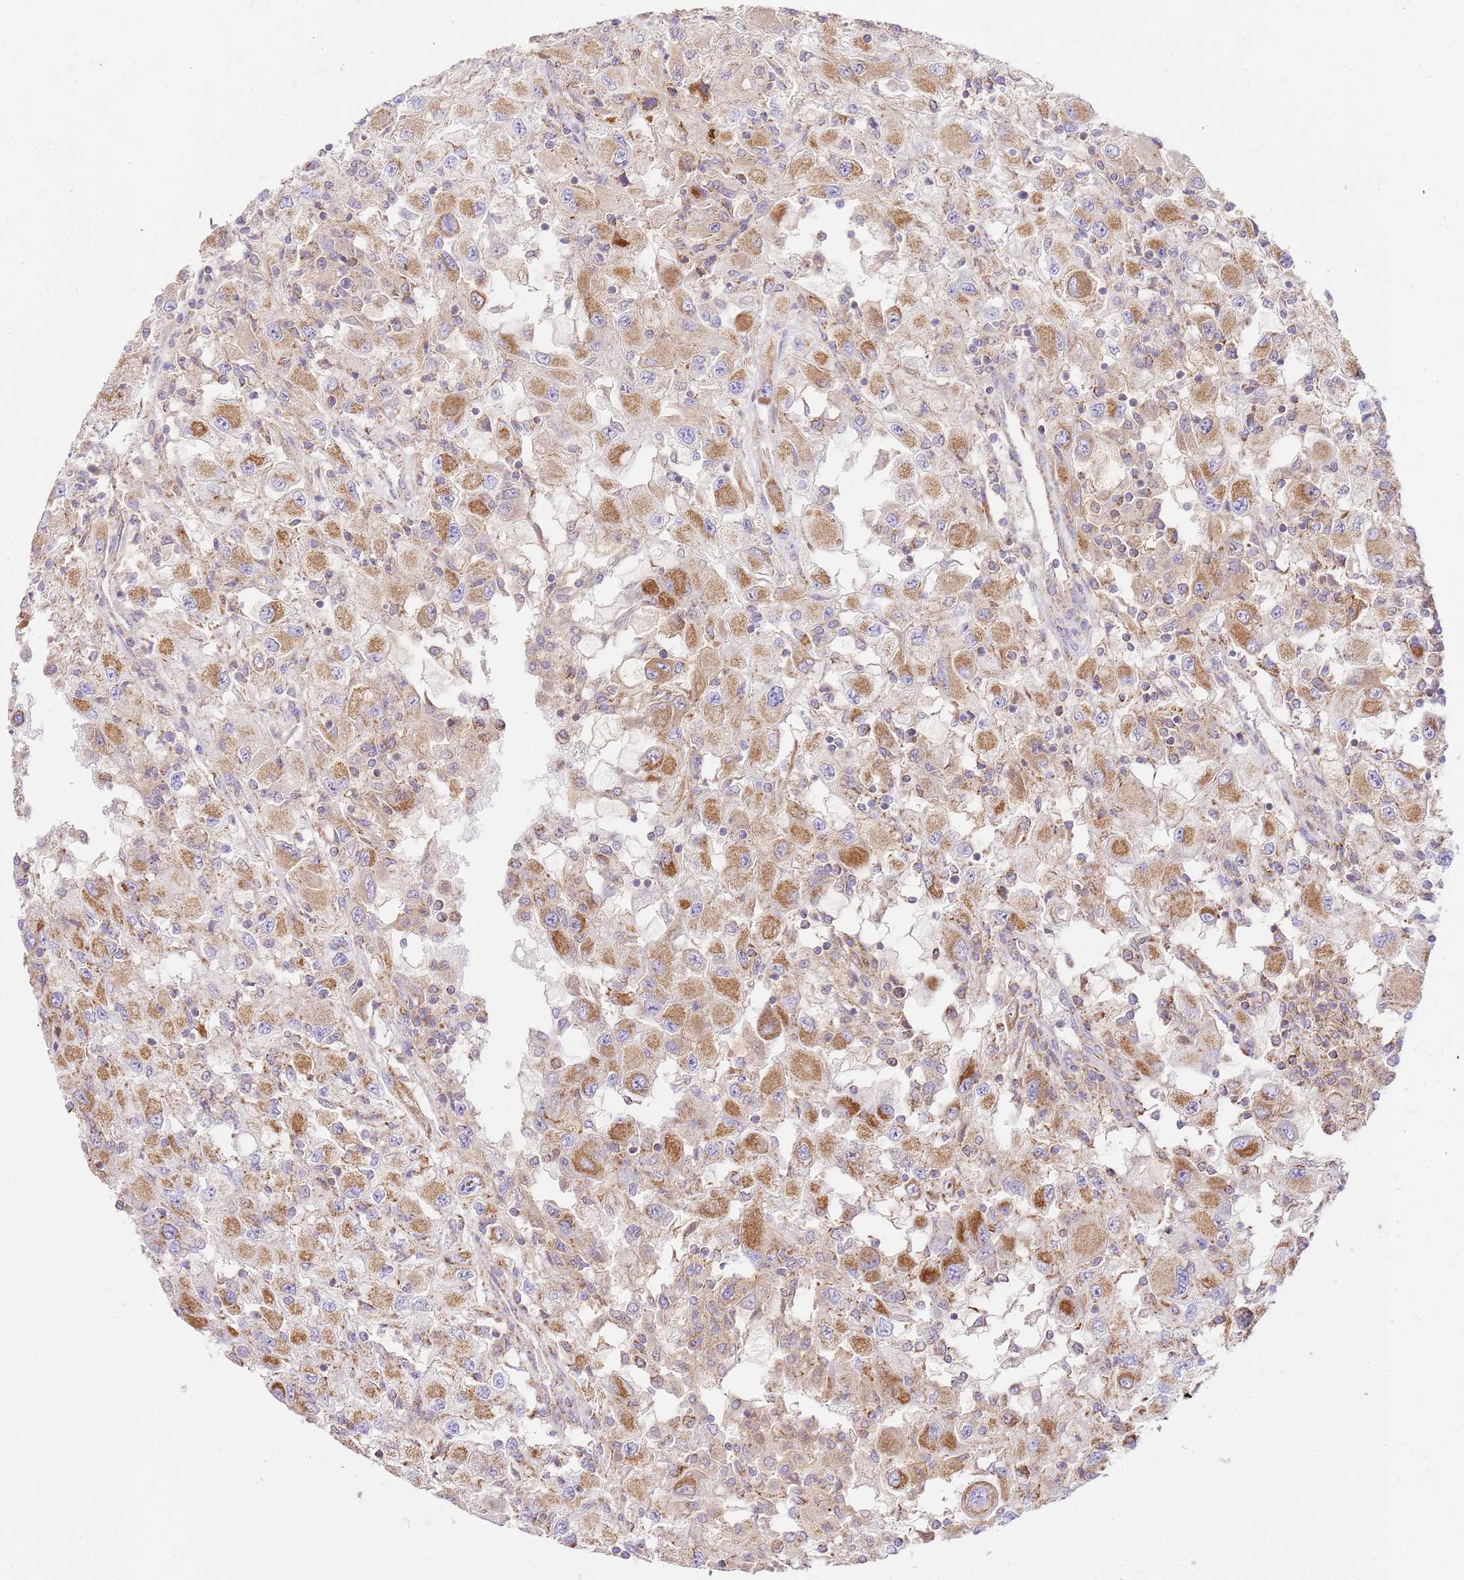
{"staining": {"intensity": "strong", "quantity": ">75%", "location": "cytoplasmic/membranous"}, "tissue": "renal cancer", "cell_type": "Tumor cells", "image_type": "cancer", "snomed": [{"axis": "morphology", "description": "Adenocarcinoma, NOS"}, {"axis": "topography", "description": "Kidney"}], "caption": "Immunohistochemistry staining of renal cancer (adenocarcinoma), which shows high levels of strong cytoplasmic/membranous positivity in about >75% of tumor cells indicating strong cytoplasmic/membranous protein staining. The staining was performed using DAB (3,3'-diaminobenzidine) (brown) for protein detection and nuclei were counterstained in hematoxylin (blue).", "gene": "ZBTB39", "patient": {"sex": "female", "age": 67}}